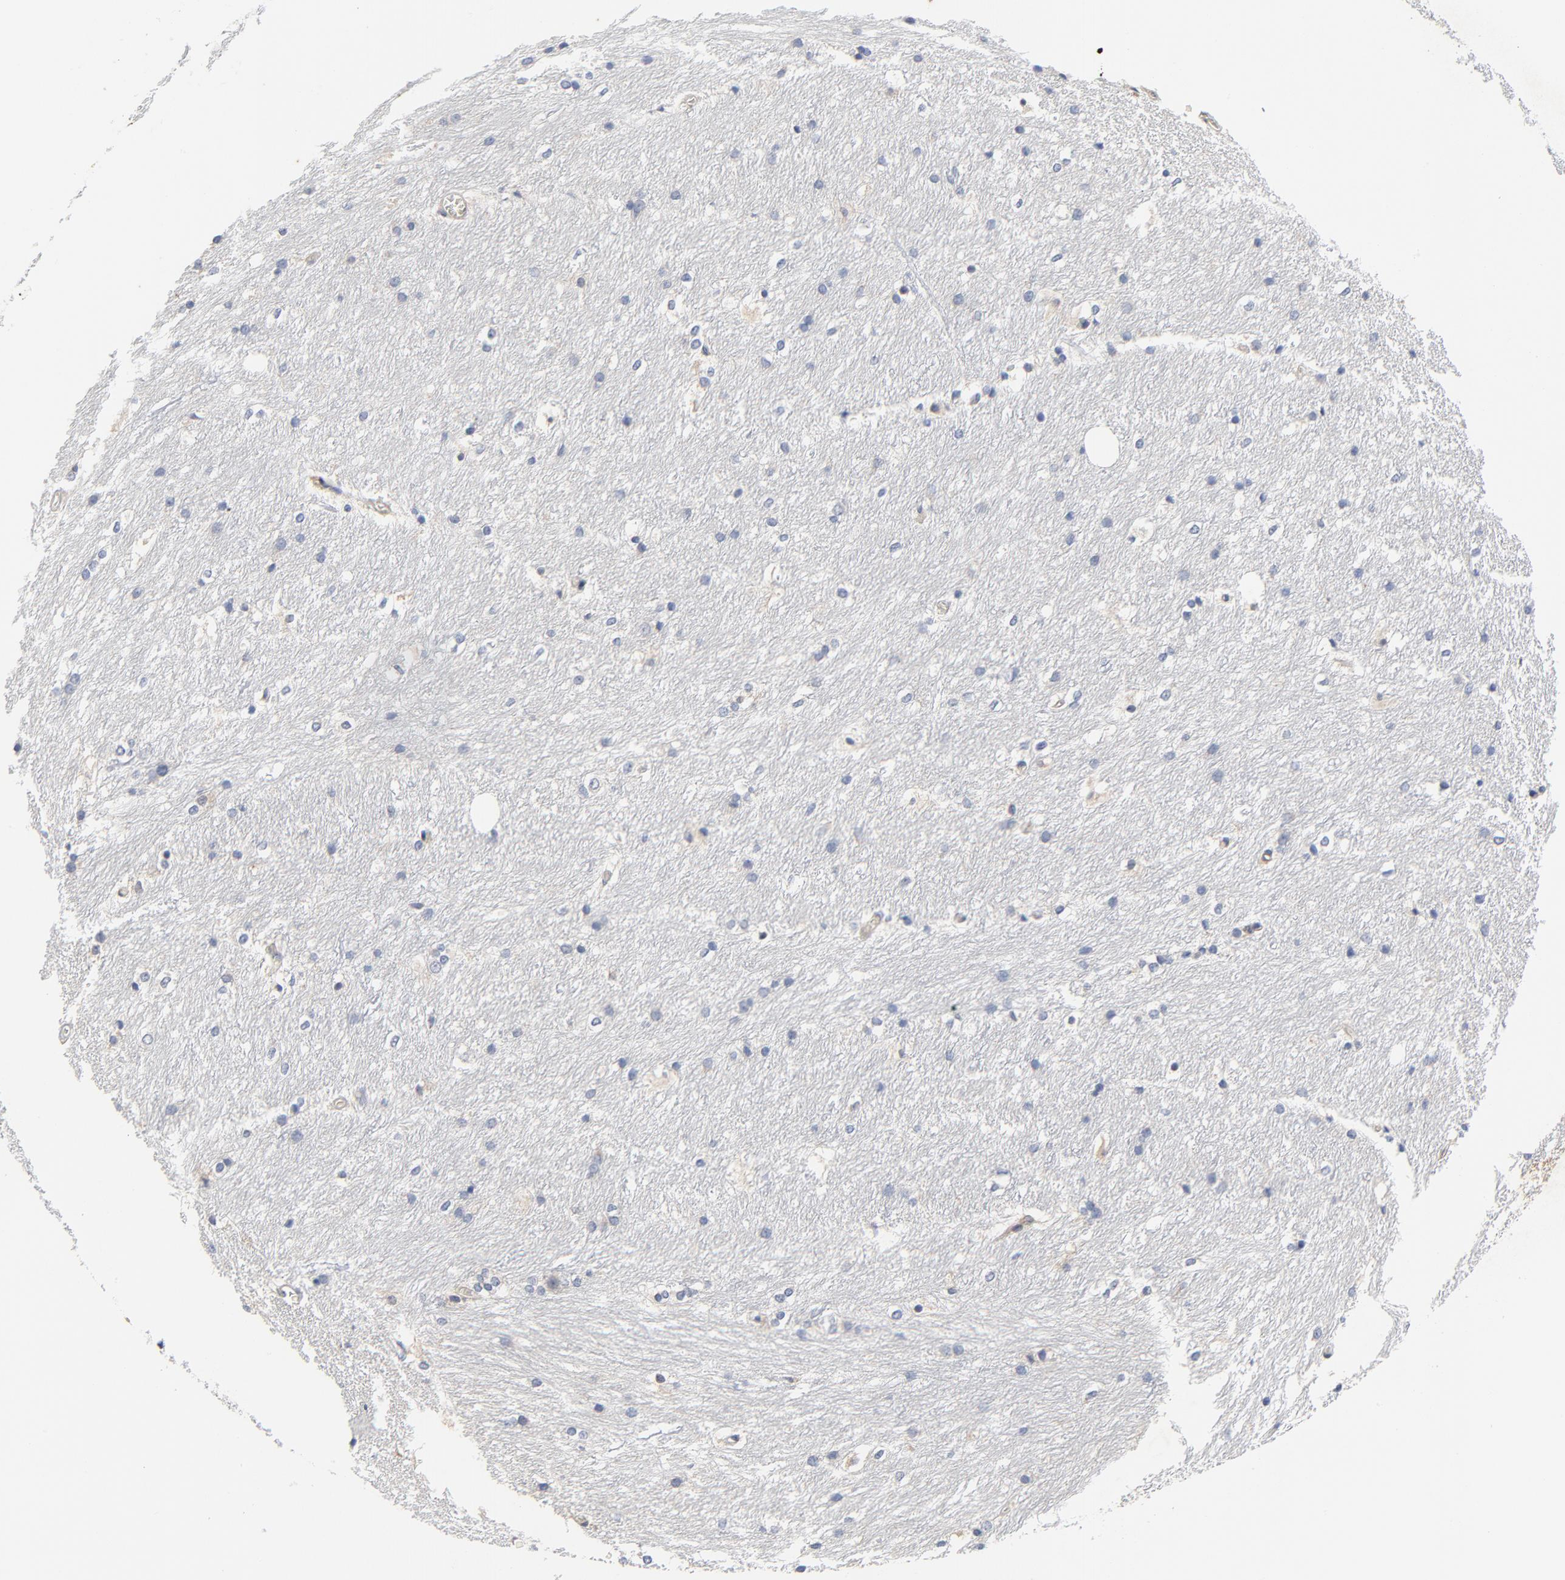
{"staining": {"intensity": "negative", "quantity": "none", "location": "none"}, "tissue": "caudate", "cell_type": "Glial cells", "image_type": "normal", "snomed": [{"axis": "morphology", "description": "Normal tissue, NOS"}, {"axis": "topography", "description": "Lateral ventricle wall"}], "caption": "Glial cells show no significant protein expression in normal caudate. (Immunohistochemistry, brightfield microscopy, high magnification).", "gene": "VAV2", "patient": {"sex": "female", "age": 19}}